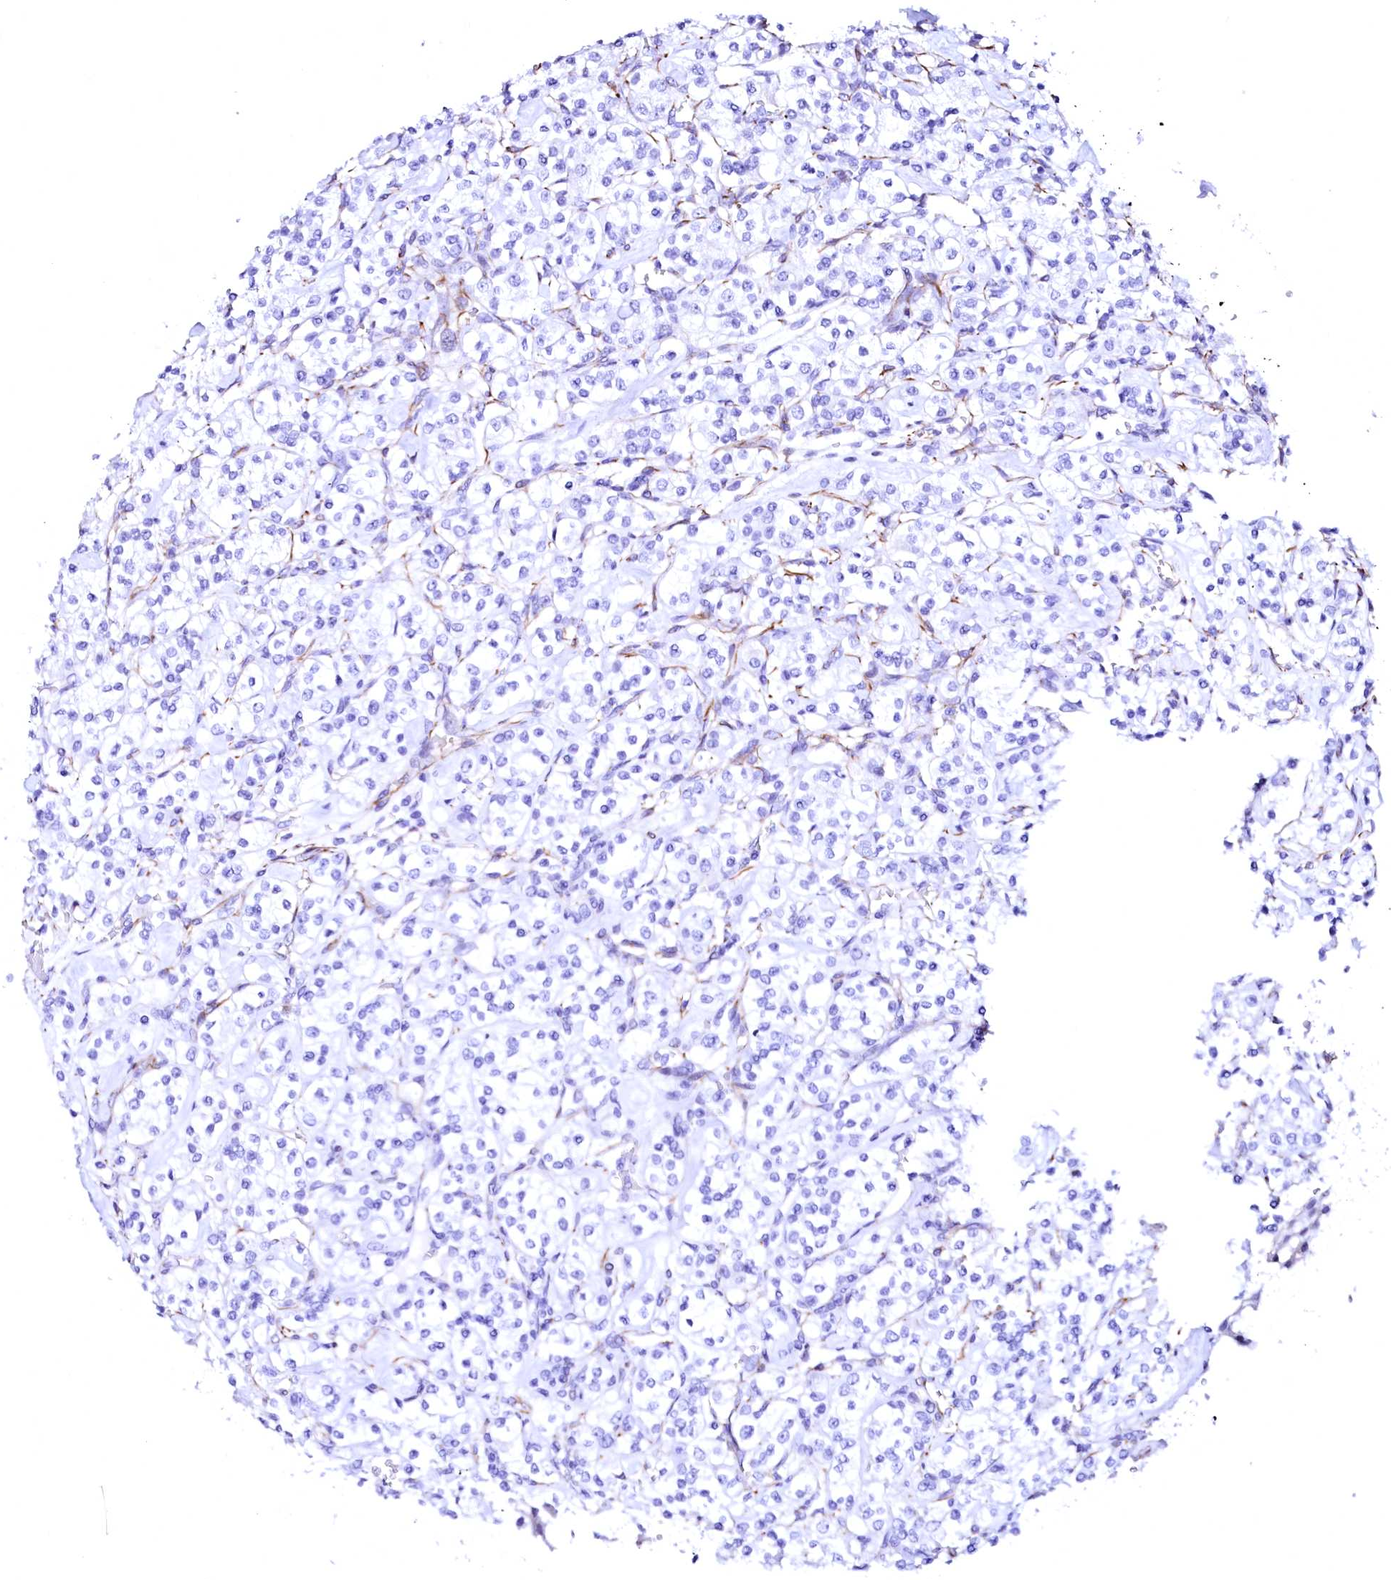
{"staining": {"intensity": "negative", "quantity": "none", "location": "none"}, "tissue": "renal cancer", "cell_type": "Tumor cells", "image_type": "cancer", "snomed": [{"axis": "morphology", "description": "Adenocarcinoma, NOS"}, {"axis": "topography", "description": "Kidney"}], "caption": "The IHC photomicrograph has no significant positivity in tumor cells of renal cancer (adenocarcinoma) tissue.", "gene": "SFR1", "patient": {"sex": "male", "age": 77}}